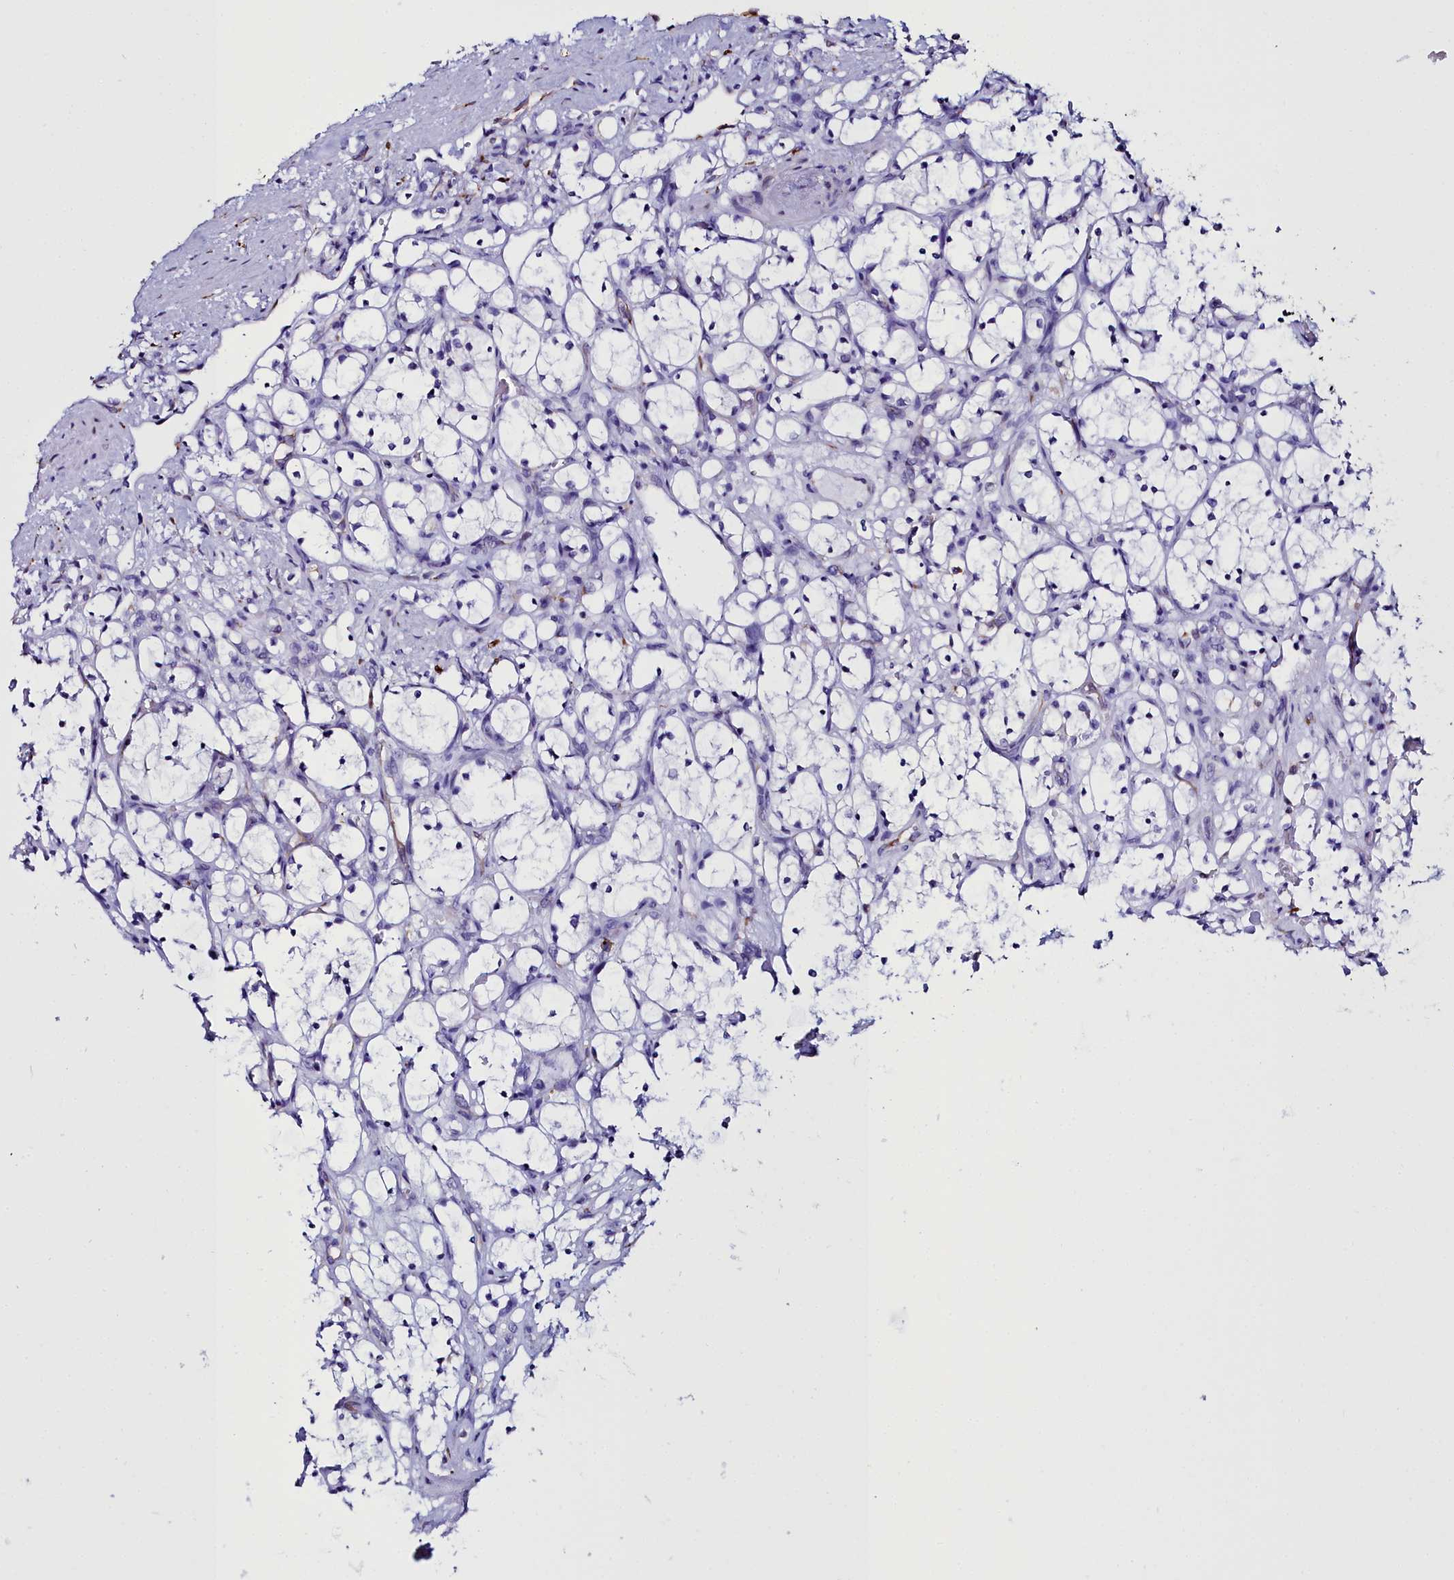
{"staining": {"intensity": "negative", "quantity": "none", "location": "none"}, "tissue": "renal cancer", "cell_type": "Tumor cells", "image_type": "cancer", "snomed": [{"axis": "morphology", "description": "Adenocarcinoma, NOS"}, {"axis": "topography", "description": "Kidney"}], "caption": "This micrograph is of renal cancer stained with IHC to label a protein in brown with the nuclei are counter-stained blue. There is no expression in tumor cells.", "gene": "TXNDC5", "patient": {"sex": "female", "age": 69}}